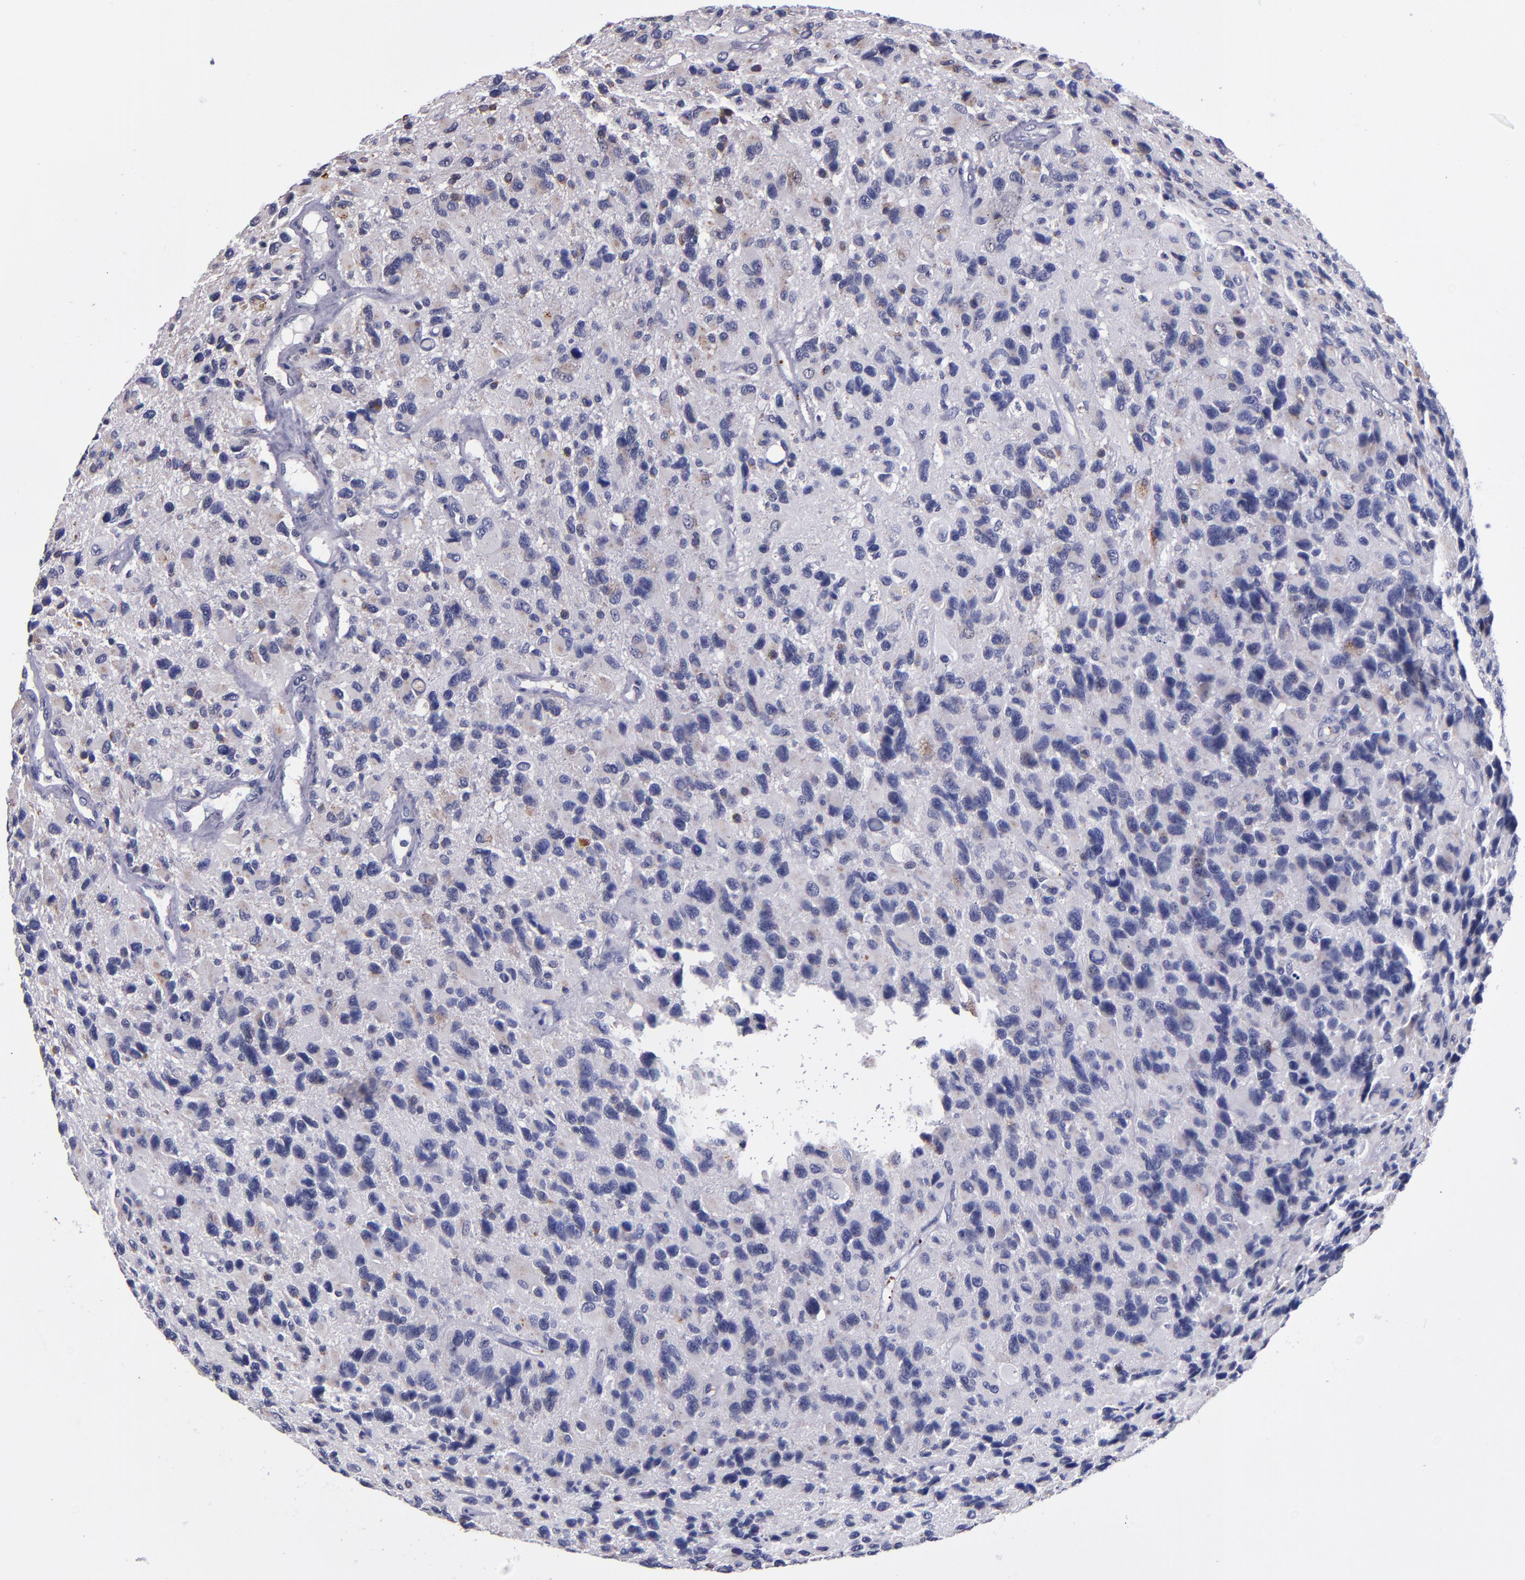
{"staining": {"intensity": "negative", "quantity": "none", "location": "none"}, "tissue": "glioma", "cell_type": "Tumor cells", "image_type": "cancer", "snomed": [{"axis": "morphology", "description": "Glioma, malignant, High grade"}, {"axis": "topography", "description": "Brain"}], "caption": "Protein analysis of glioma demonstrates no significant expression in tumor cells.", "gene": "SELP", "patient": {"sex": "male", "age": 77}}